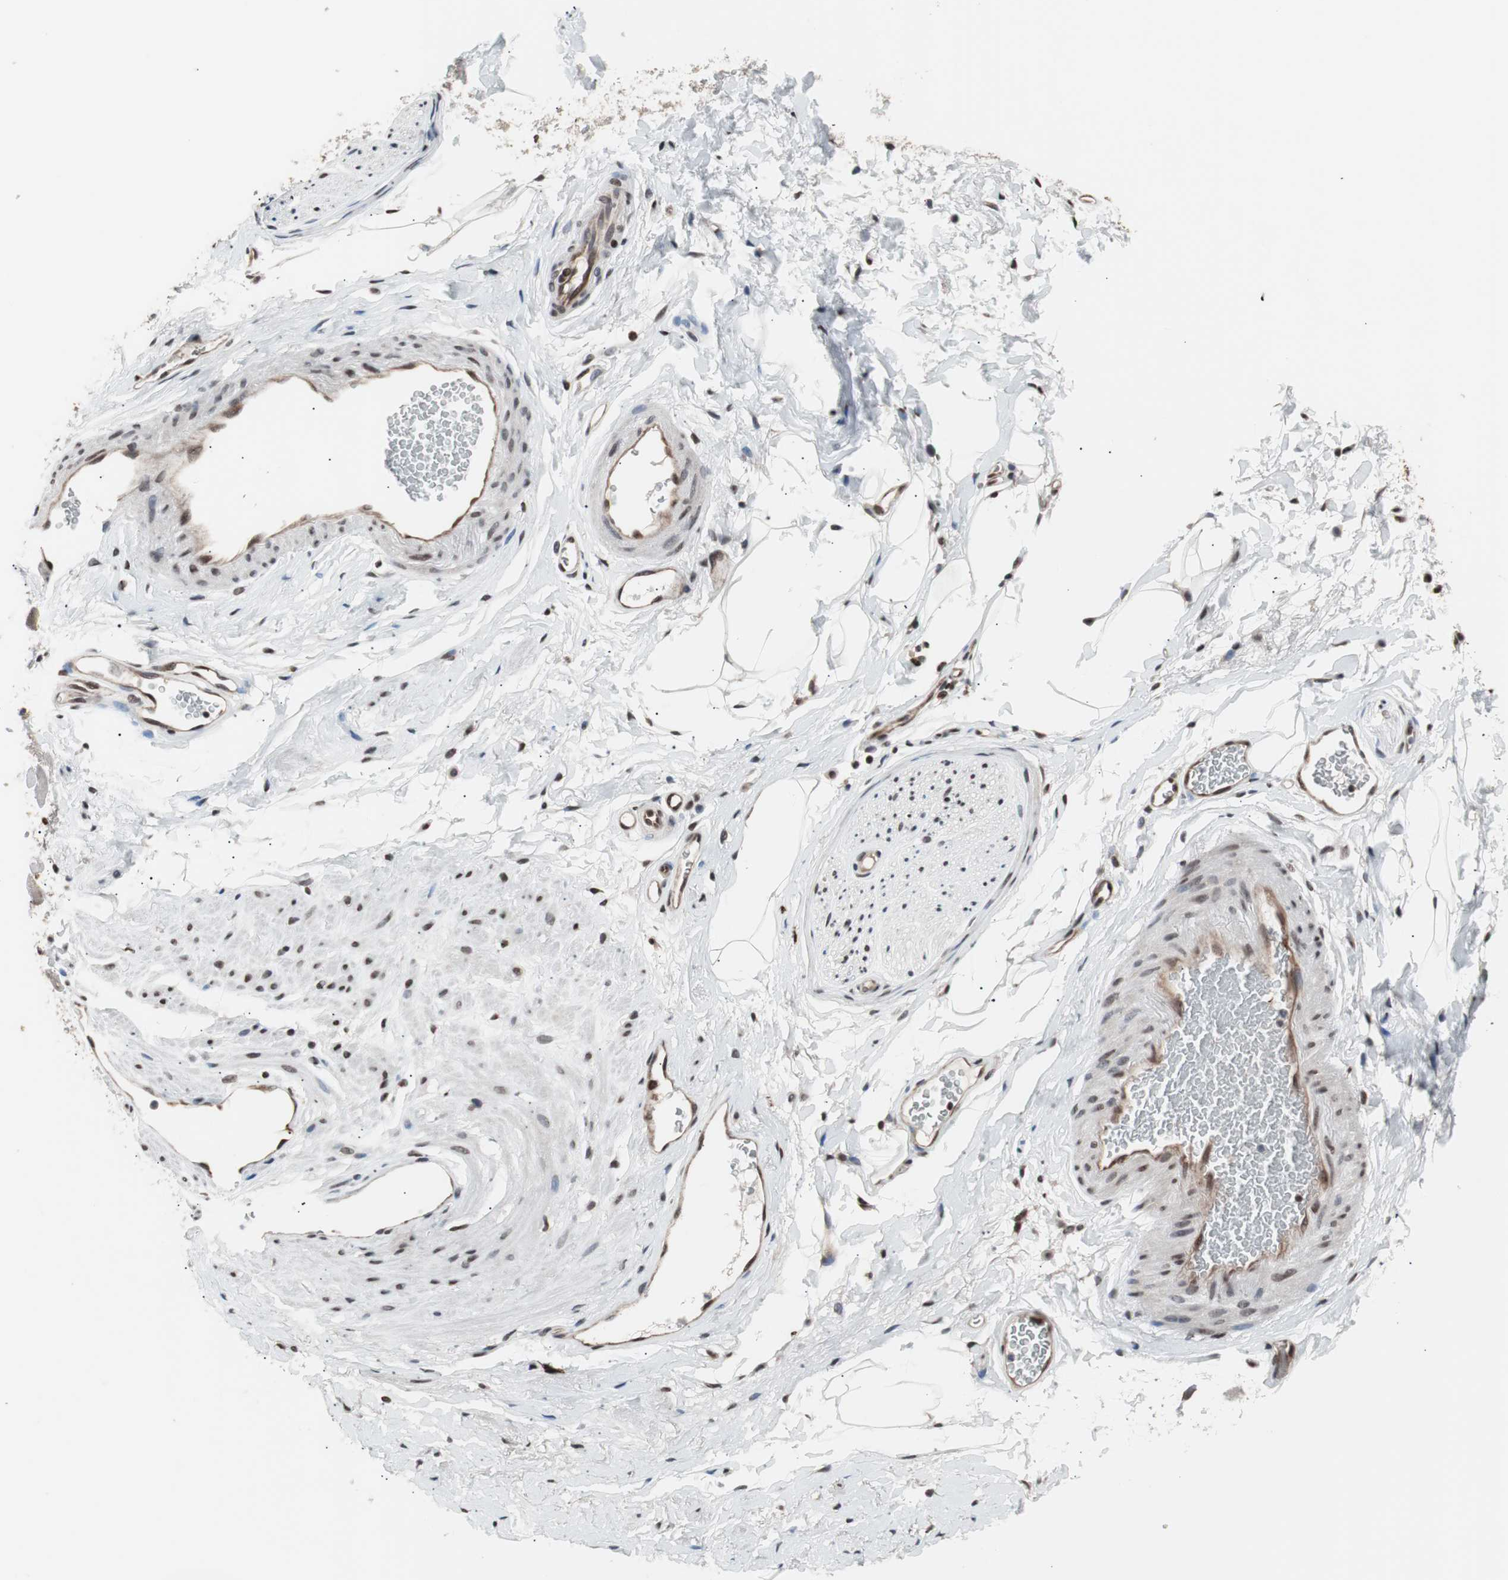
{"staining": {"intensity": "moderate", "quantity": ">75%", "location": "nuclear"}, "tissue": "adipose tissue", "cell_type": "Adipocytes", "image_type": "normal", "snomed": [{"axis": "morphology", "description": "Normal tissue, NOS"}, {"axis": "topography", "description": "Soft tissue"}, {"axis": "topography", "description": "Peripheral nerve tissue"}], "caption": "DAB immunohistochemical staining of benign human adipose tissue reveals moderate nuclear protein expression in approximately >75% of adipocytes.", "gene": "POGZ", "patient": {"sex": "female", "age": 71}}